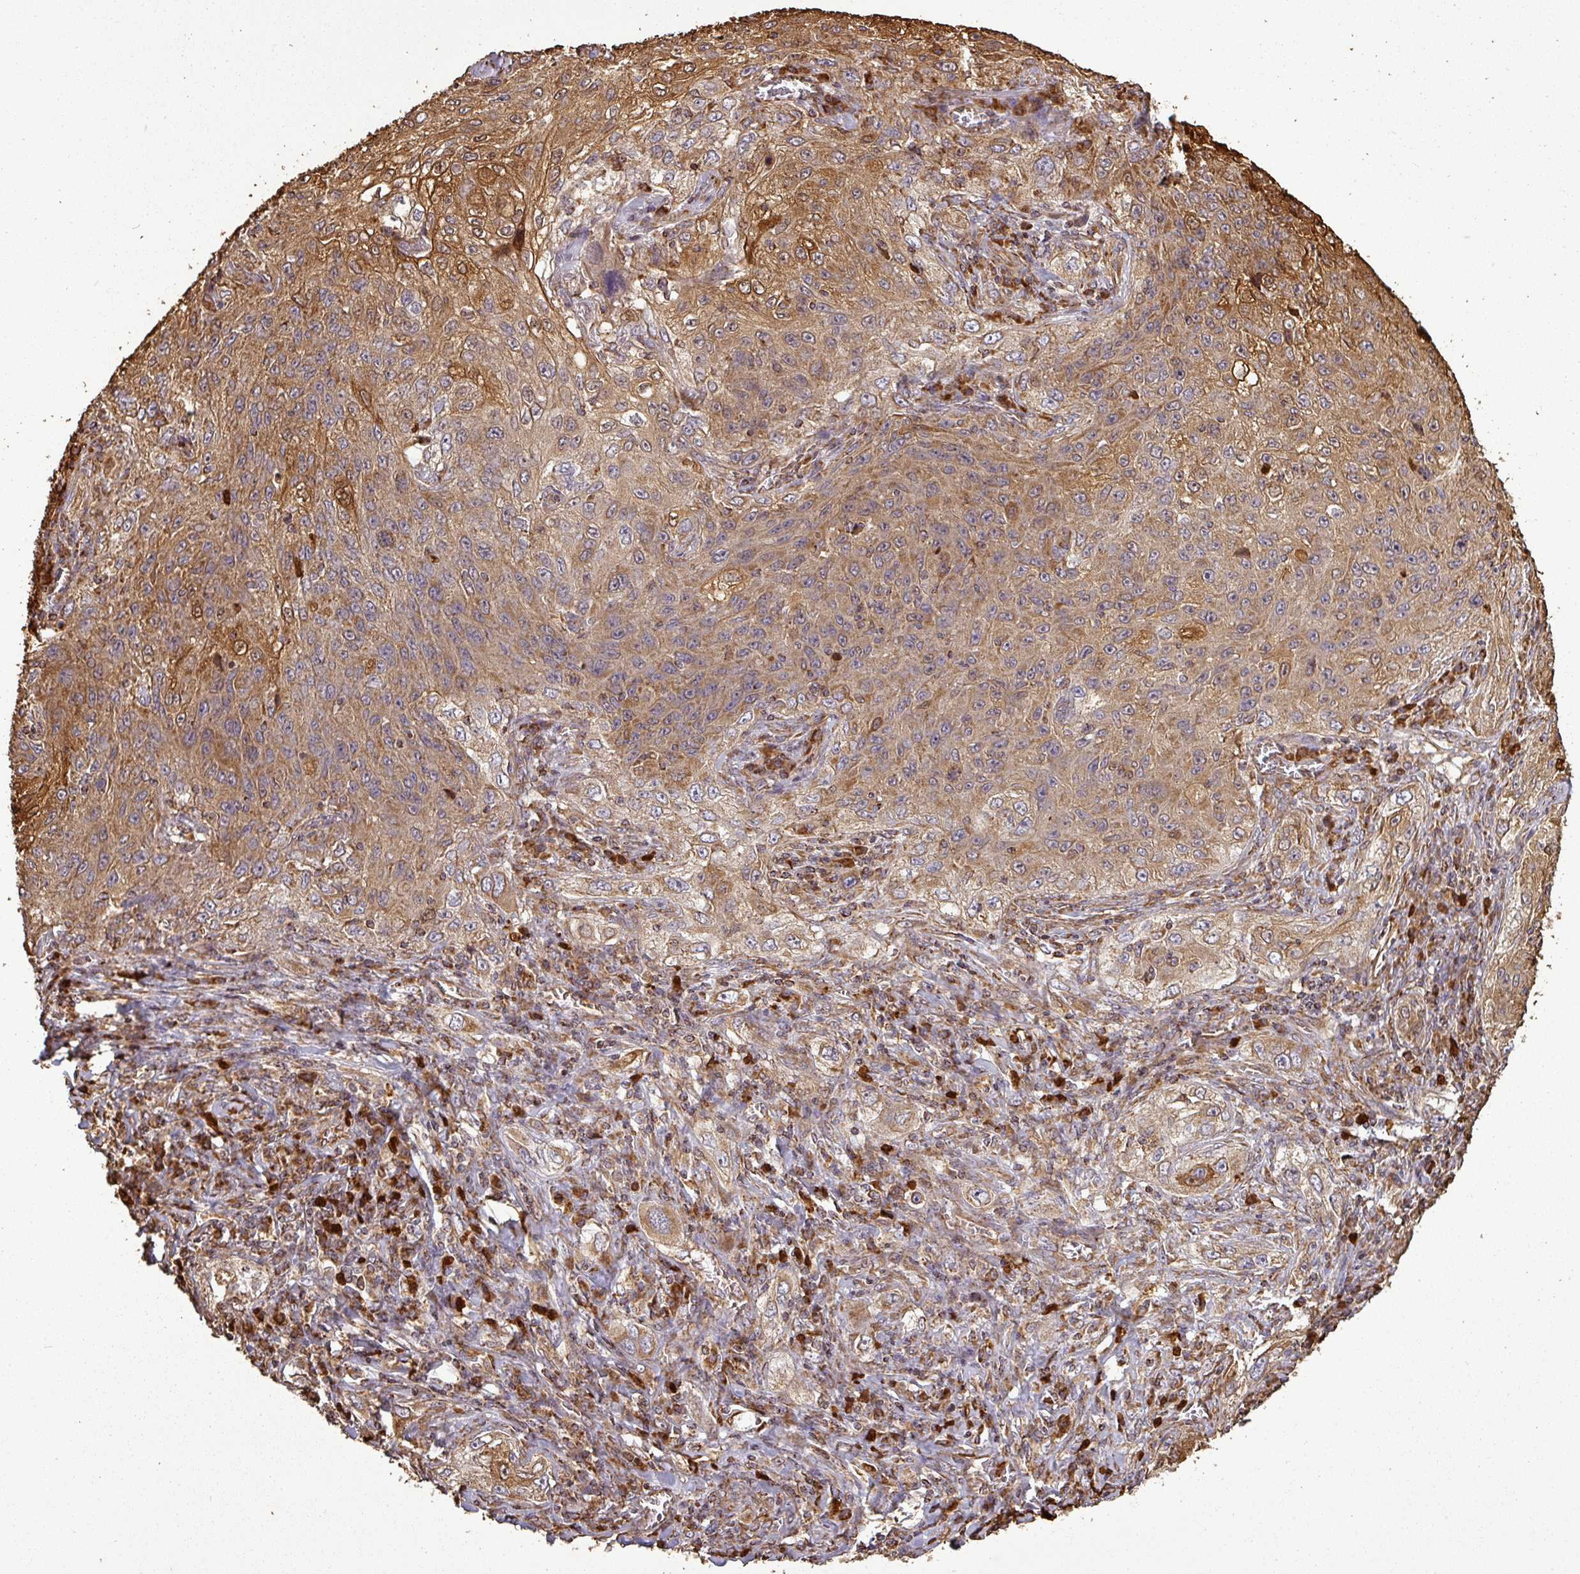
{"staining": {"intensity": "moderate", "quantity": ">75%", "location": "cytoplasmic/membranous"}, "tissue": "lung cancer", "cell_type": "Tumor cells", "image_type": "cancer", "snomed": [{"axis": "morphology", "description": "Squamous cell carcinoma, NOS"}, {"axis": "topography", "description": "Lung"}], "caption": "IHC image of human lung cancer (squamous cell carcinoma) stained for a protein (brown), which displays medium levels of moderate cytoplasmic/membranous expression in about >75% of tumor cells.", "gene": "PLEKHM1", "patient": {"sex": "female", "age": 69}}